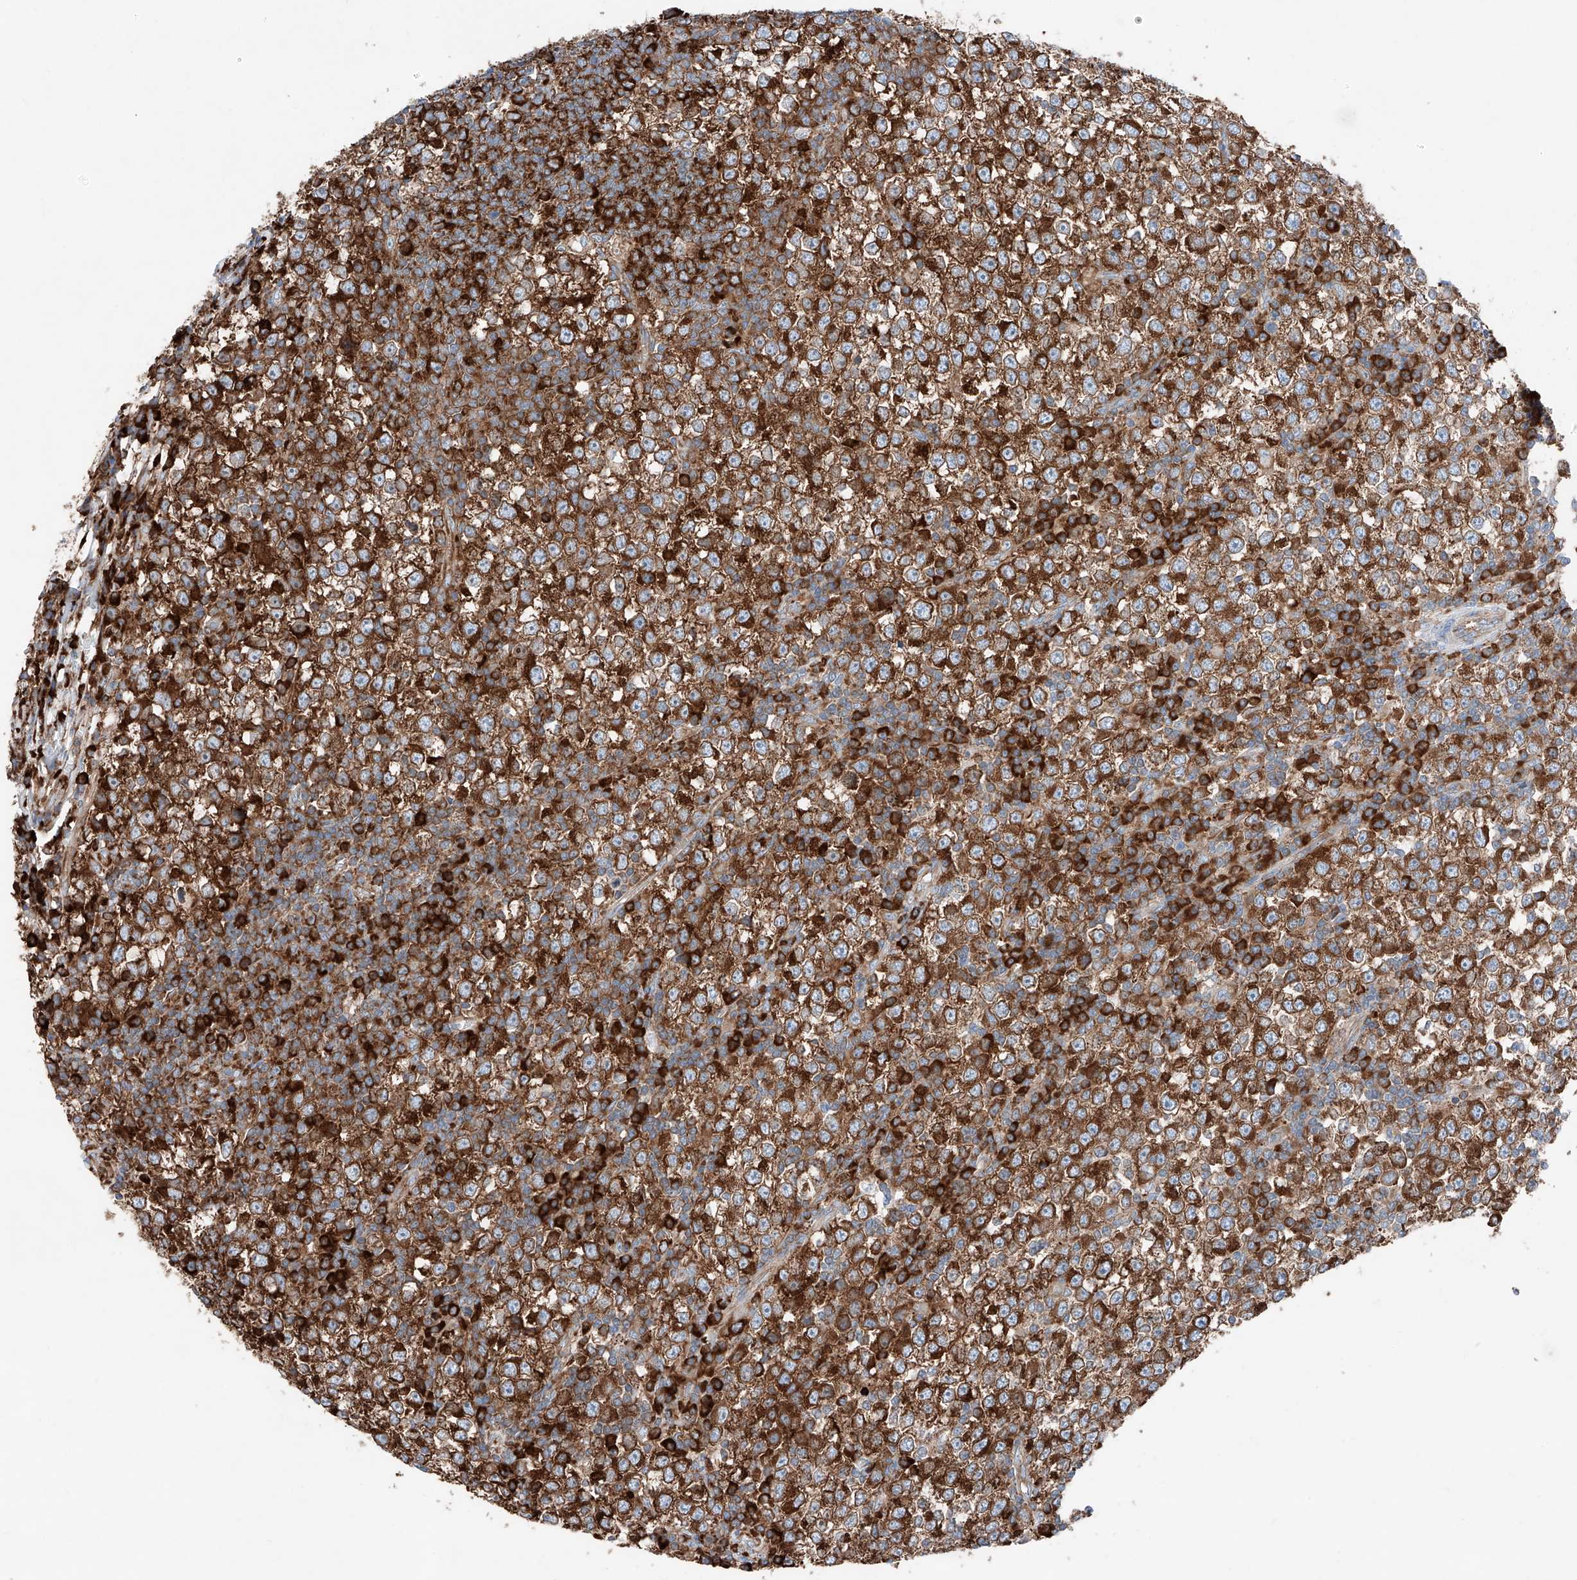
{"staining": {"intensity": "strong", "quantity": ">75%", "location": "cytoplasmic/membranous"}, "tissue": "testis cancer", "cell_type": "Tumor cells", "image_type": "cancer", "snomed": [{"axis": "morphology", "description": "Seminoma, NOS"}, {"axis": "topography", "description": "Testis"}], "caption": "Testis cancer was stained to show a protein in brown. There is high levels of strong cytoplasmic/membranous expression in about >75% of tumor cells. The protein of interest is shown in brown color, while the nuclei are stained blue.", "gene": "CRELD1", "patient": {"sex": "male", "age": 65}}